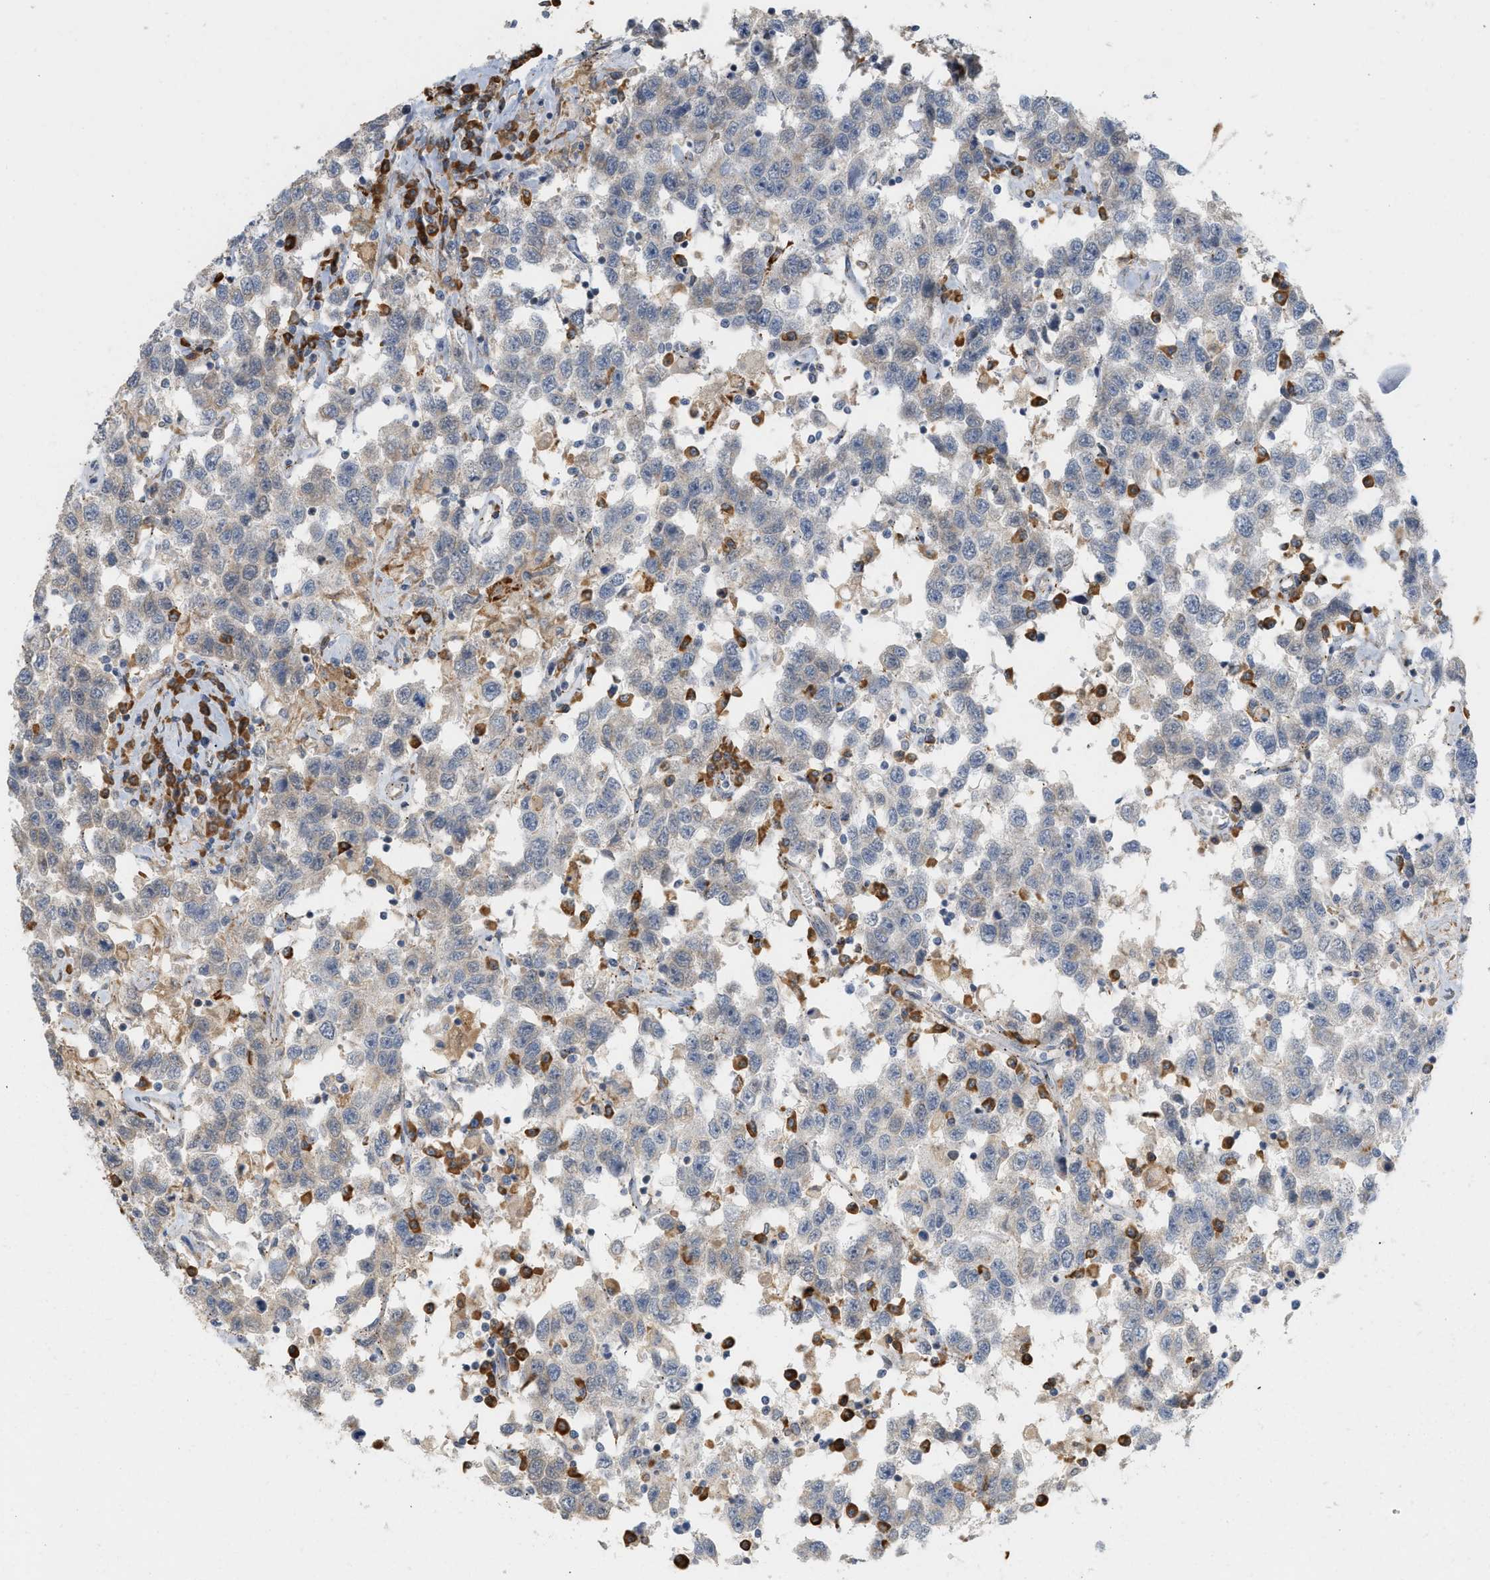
{"staining": {"intensity": "negative", "quantity": "none", "location": "none"}, "tissue": "testis cancer", "cell_type": "Tumor cells", "image_type": "cancer", "snomed": [{"axis": "morphology", "description": "Seminoma, NOS"}, {"axis": "topography", "description": "Testis"}], "caption": "Immunohistochemistry (IHC) photomicrograph of neoplastic tissue: testis cancer stained with DAB displays no significant protein expression in tumor cells.", "gene": "SVOP", "patient": {"sex": "male", "age": 41}}